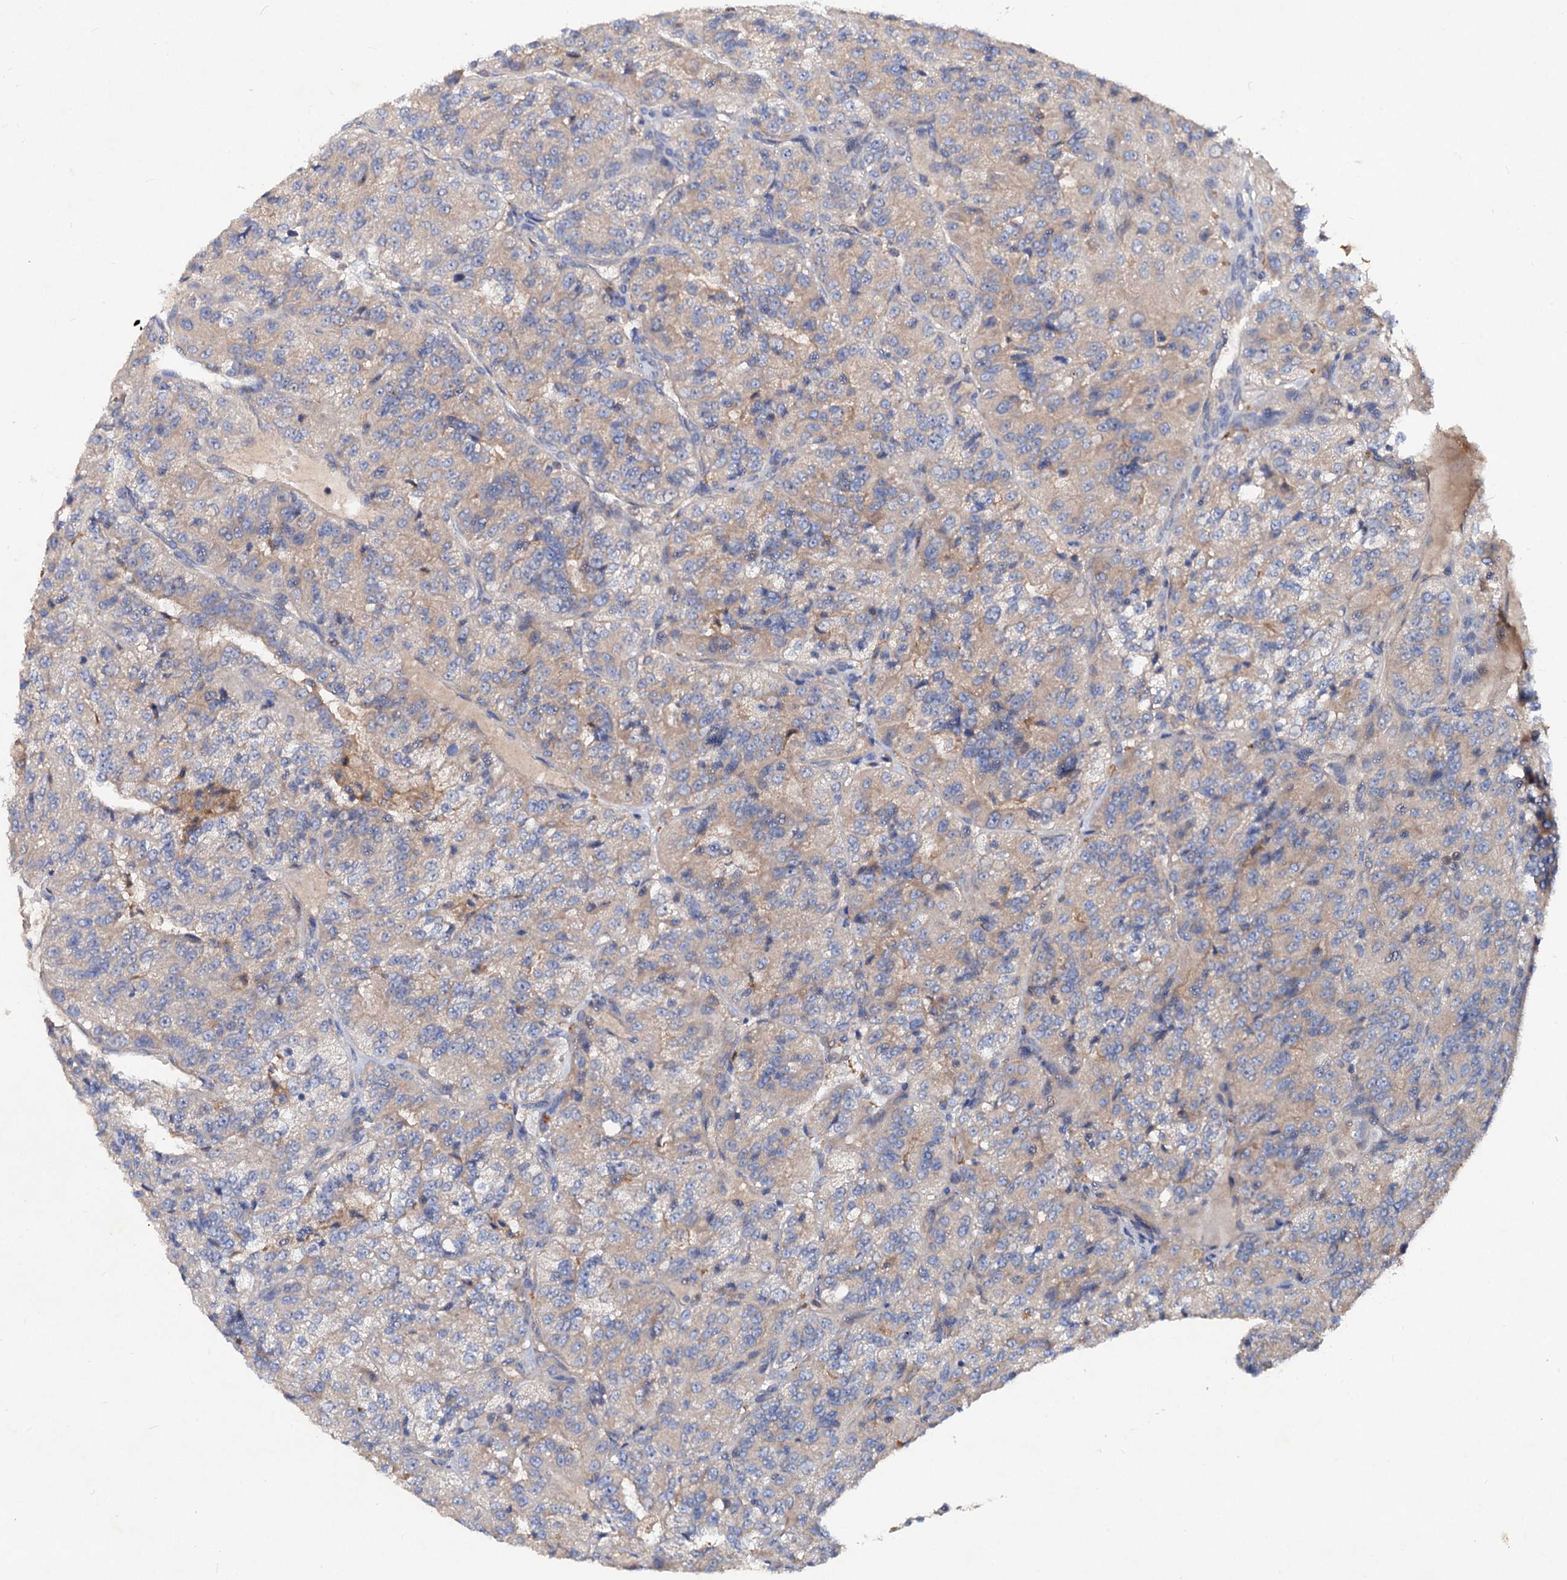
{"staining": {"intensity": "weak", "quantity": "<25%", "location": "cytoplasmic/membranous"}, "tissue": "renal cancer", "cell_type": "Tumor cells", "image_type": "cancer", "snomed": [{"axis": "morphology", "description": "Adenocarcinoma, NOS"}, {"axis": "topography", "description": "Kidney"}], "caption": "DAB immunohistochemical staining of human renal cancer (adenocarcinoma) displays no significant positivity in tumor cells.", "gene": "VPS29", "patient": {"sex": "female", "age": 63}}